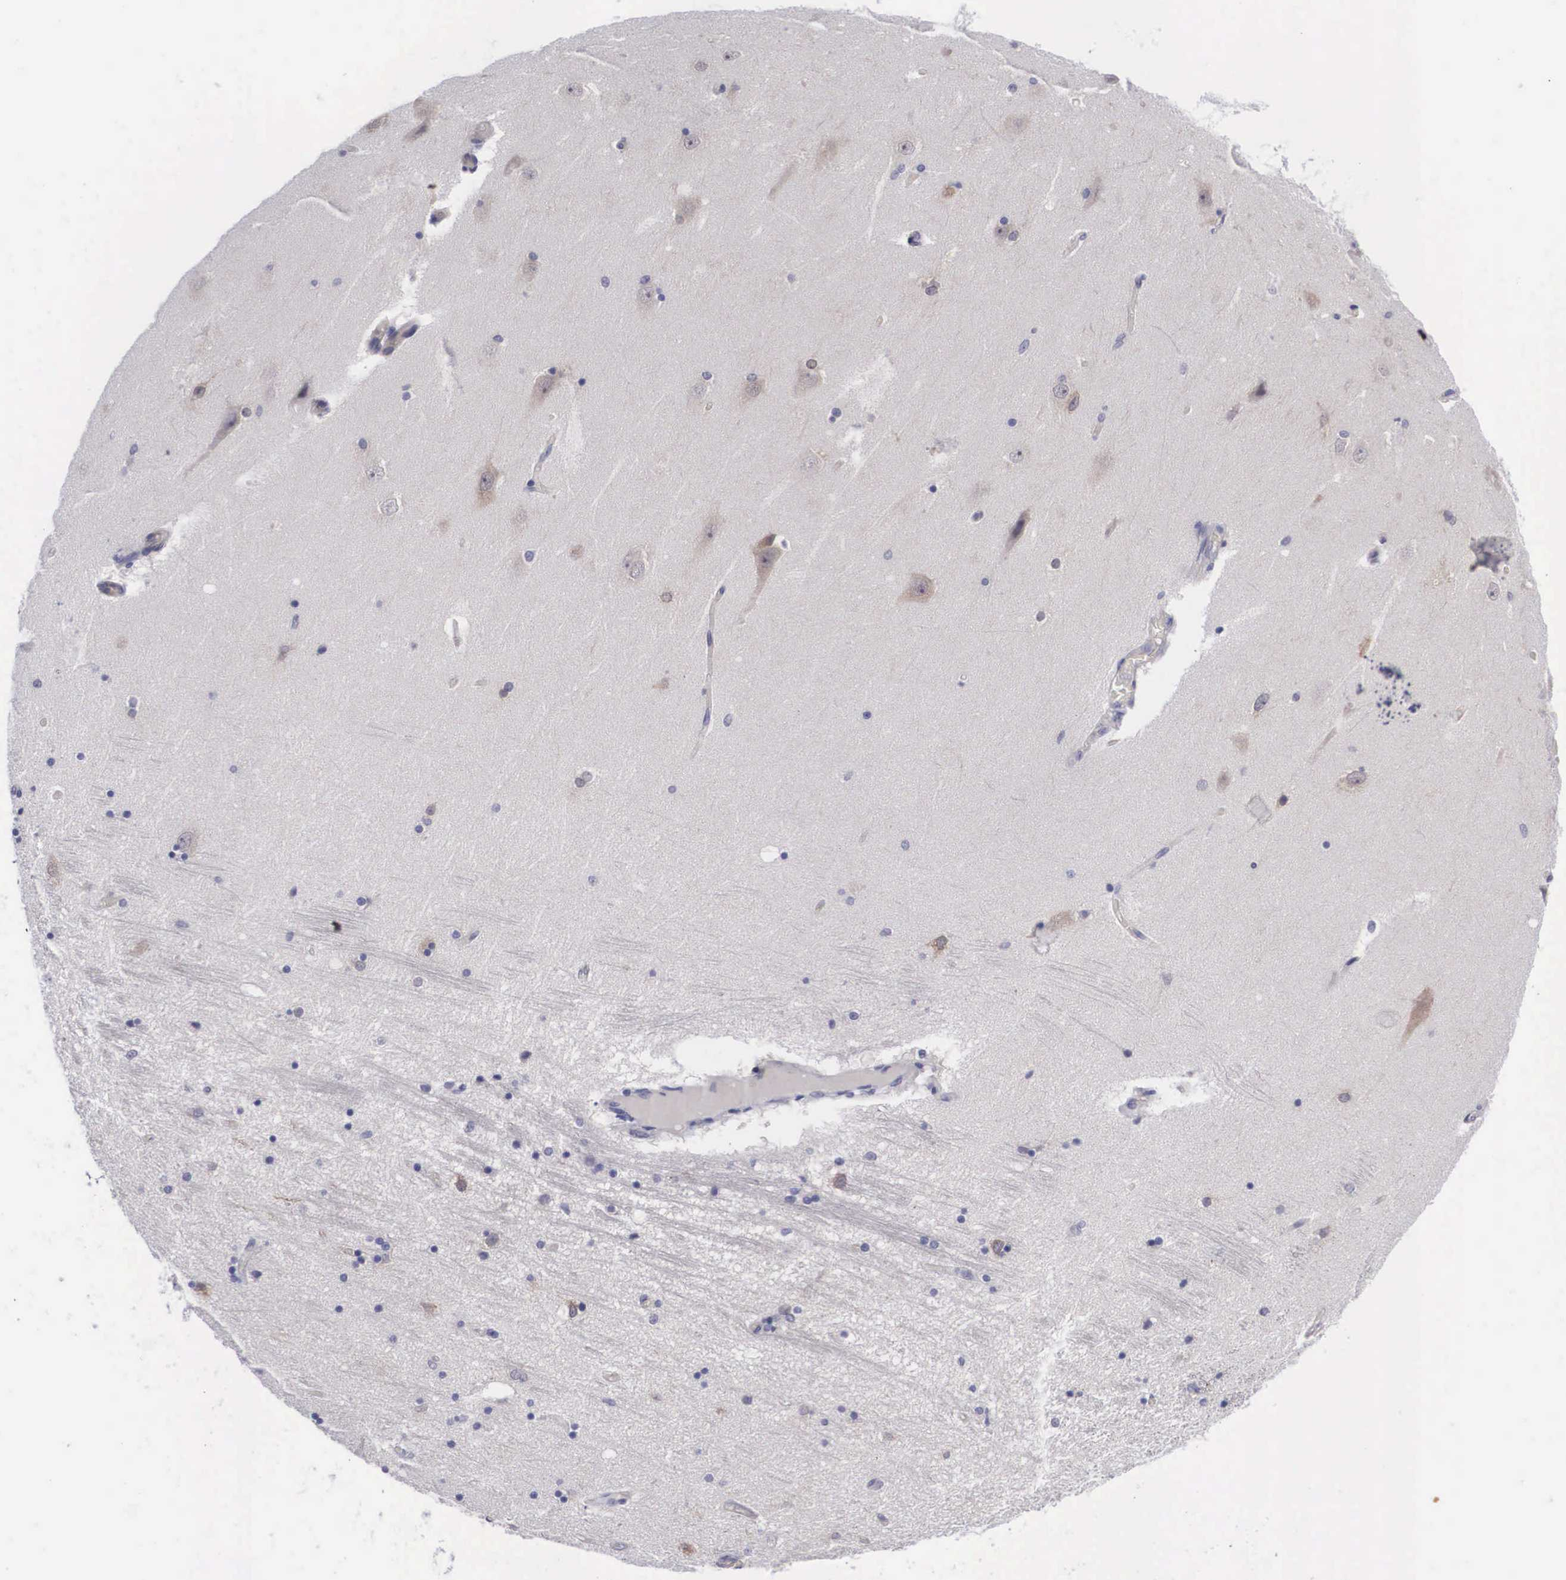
{"staining": {"intensity": "moderate", "quantity": "25%-75%", "location": "cytoplasmic/membranous"}, "tissue": "hippocampus", "cell_type": "Glial cells", "image_type": "normal", "snomed": [{"axis": "morphology", "description": "Normal tissue, NOS"}, {"axis": "topography", "description": "Hippocampus"}], "caption": "DAB immunohistochemical staining of normal hippocampus reveals moderate cytoplasmic/membranous protein positivity in about 25%-75% of glial cells. The staining was performed using DAB (3,3'-diaminobenzidine) to visualize the protein expression in brown, while the nuclei were stained in blue with hematoxylin (Magnification: 20x).", "gene": "MAST4", "patient": {"sex": "female", "age": 54}}